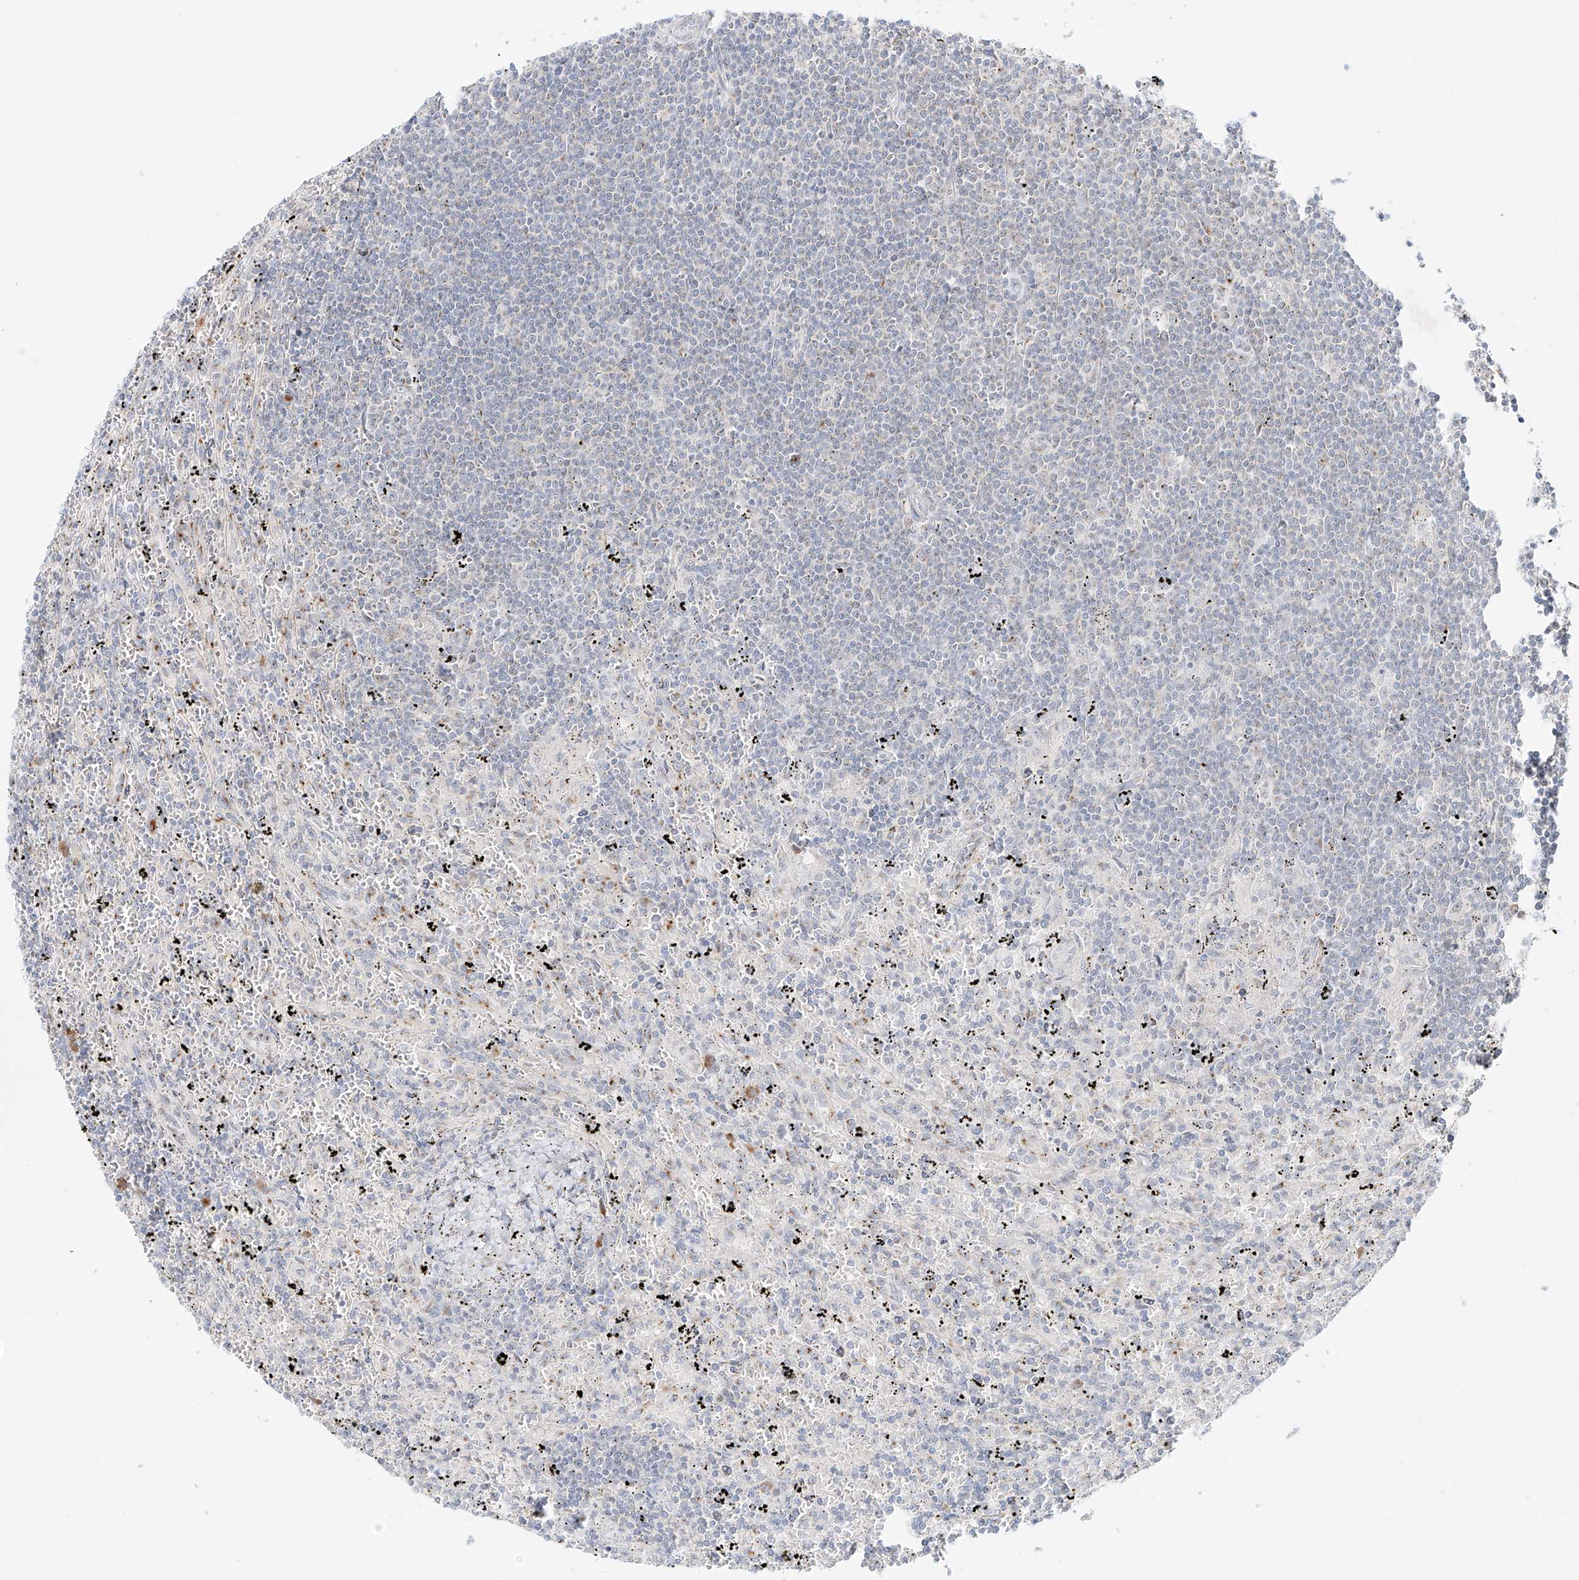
{"staining": {"intensity": "negative", "quantity": "none", "location": "none"}, "tissue": "lymphoma", "cell_type": "Tumor cells", "image_type": "cancer", "snomed": [{"axis": "morphology", "description": "Malignant lymphoma, non-Hodgkin's type, Low grade"}, {"axis": "topography", "description": "Spleen"}], "caption": "Histopathology image shows no significant protein positivity in tumor cells of lymphoma.", "gene": "BSDC1", "patient": {"sex": "male", "age": 76}}